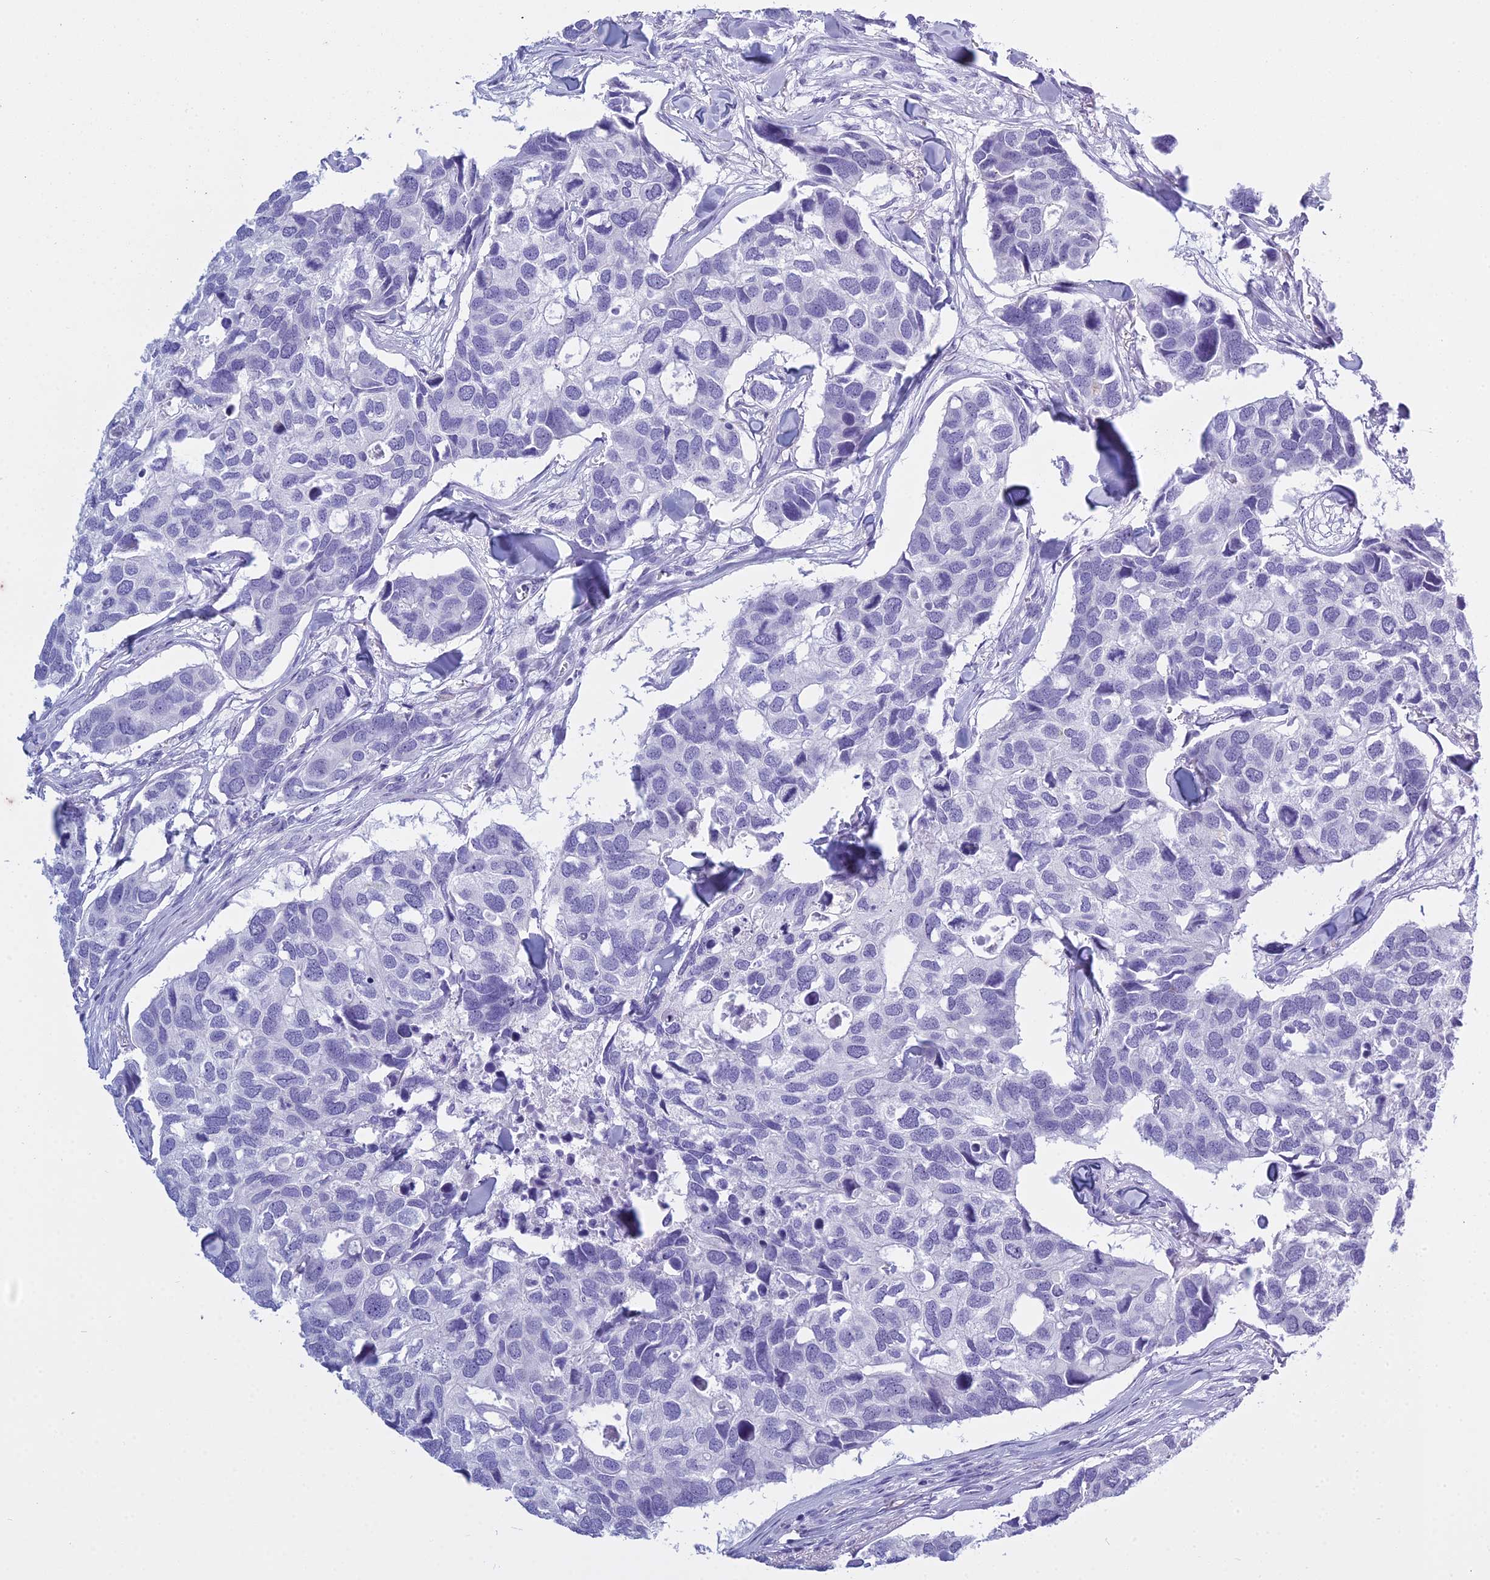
{"staining": {"intensity": "negative", "quantity": "none", "location": "none"}, "tissue": "breast cancer", "cell_type": "Tumor cells", "image_type": "cancer", "snomed": [{"axis": "morphology", "description": "Duct carcinoma"}, {"axis": "topography", "description": "Breast"}], "caption": "Immunohistochemistry micrograph of infiltrating ductal carcinoma (breast) stained for a protein (brown), which reveals no positivity in tumor cells. The staining was performed using DAB to visualize the protein expression in brown, while the nuclei were stained in blue with hematoxylin (Magnification: 20x).", "gene": "HMGB4", "patient": {"sex": "female", "age": 83}}